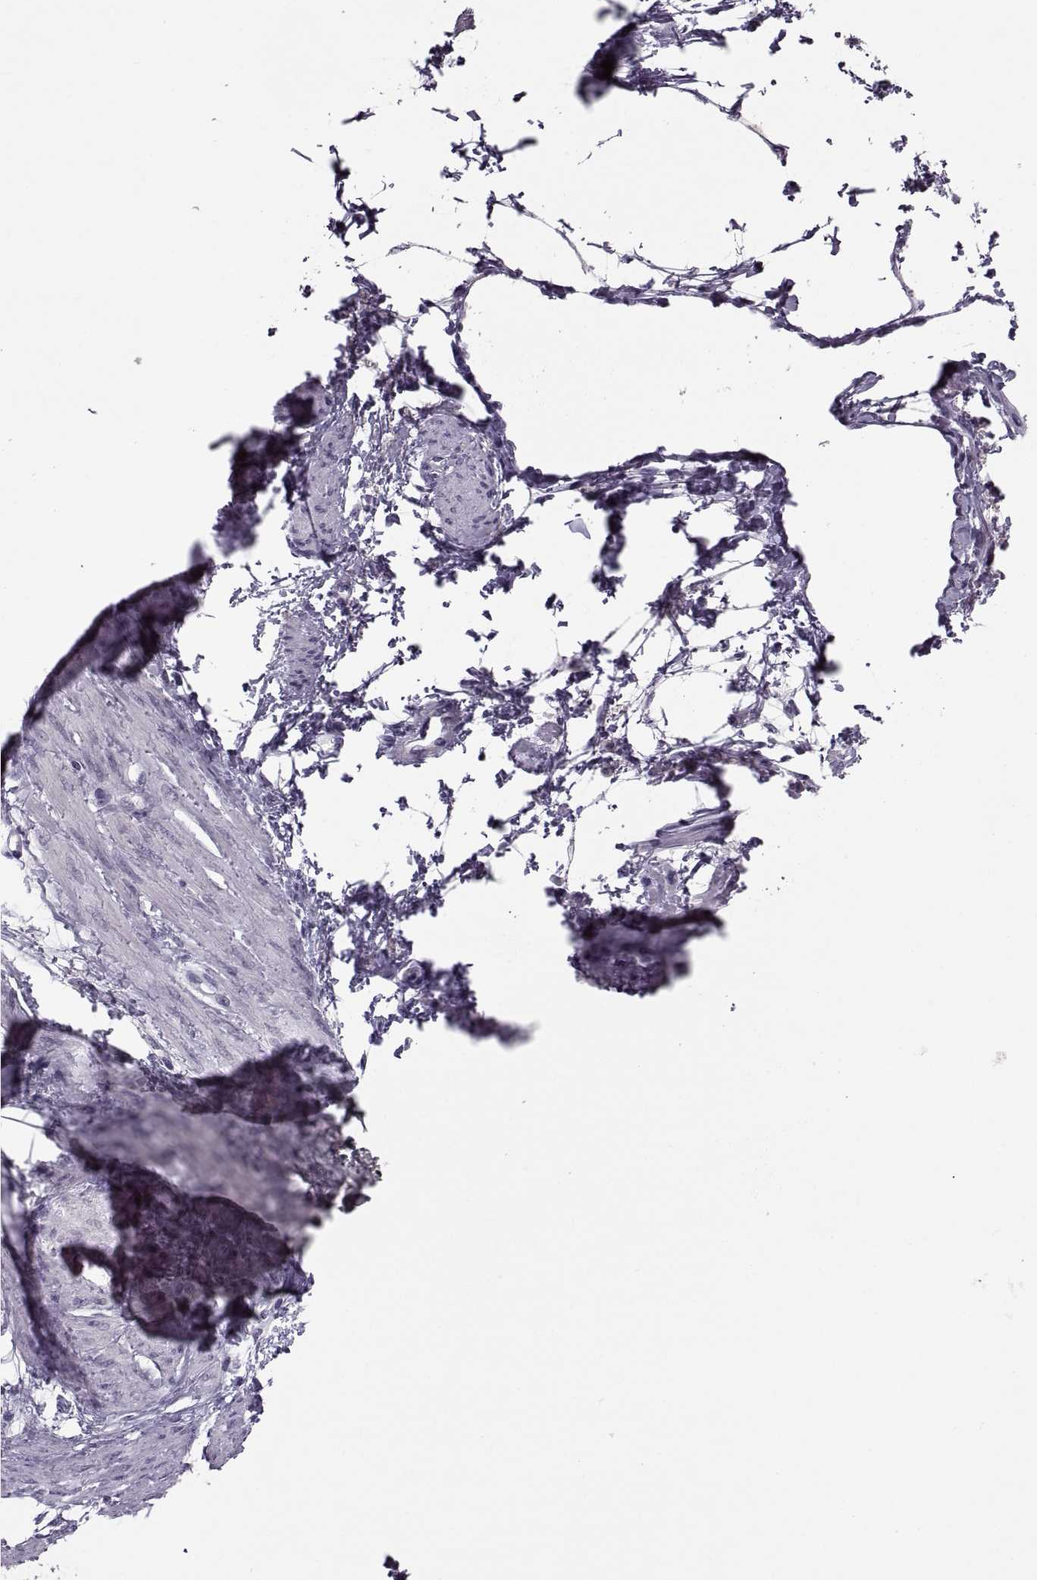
{"staining": {"intensity": "negative", "quantity": "none", "location": "none"}, "tissue": "smooth muscle", "cell_type": "Smooth muscle cells", "image_type": "normal", "snomed": [{"axis": "morphology", "description": "Normal tissue, NOS"}, {"axis": "topography", "description": "Smooth muscle"}, {"axis": "topography", "description": "Uterus"}], "caption": "DAB immunohistochemical staining of unremarkable human smooth muscle displays no significant staining in smooth muscle cells. (IHC, brightfield microscopy, high magnification).", "gene": "CACNA1F", "patient": {"sex": "female", "age": 39}}